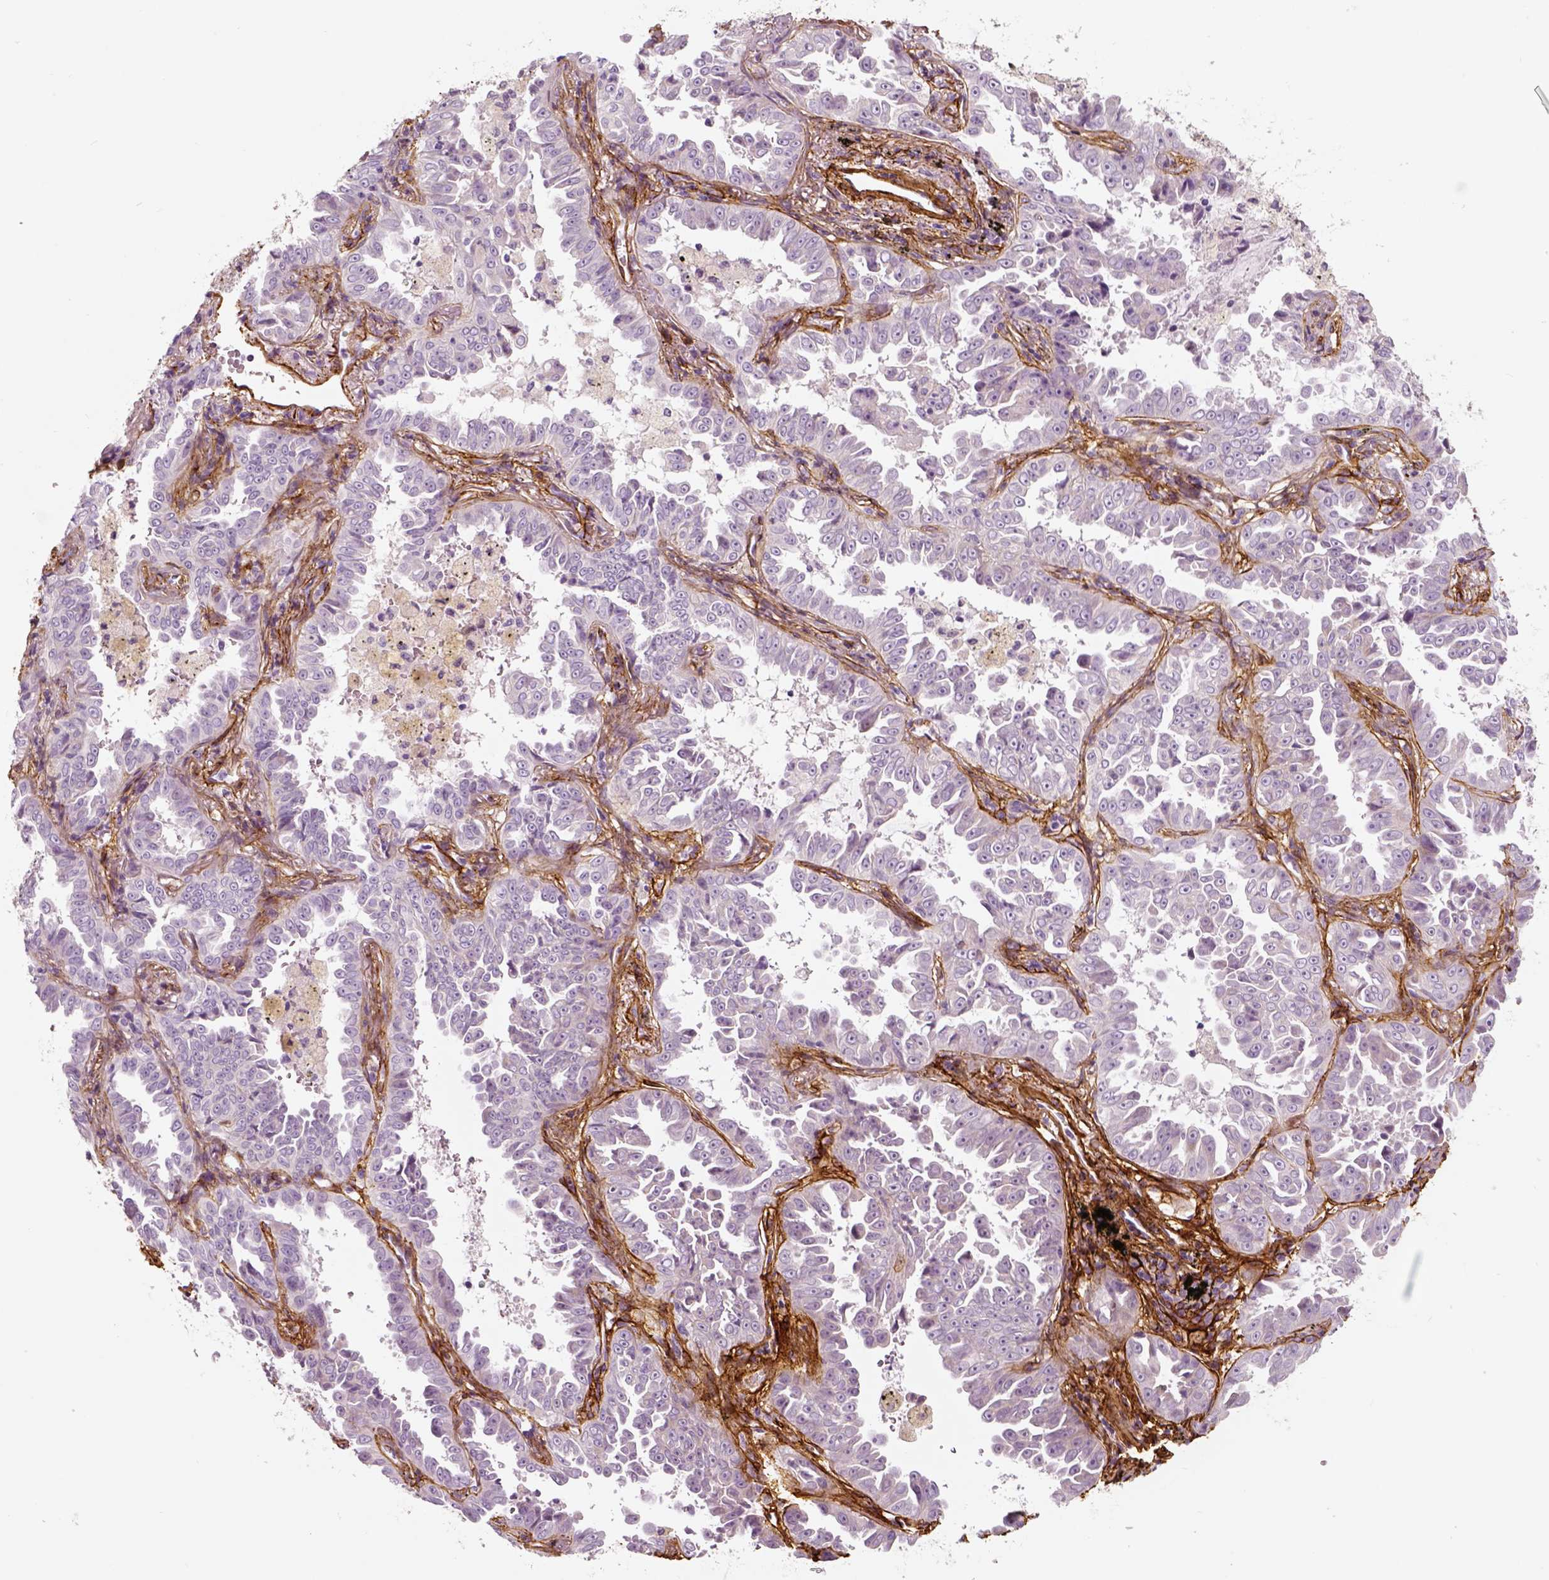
{"staining": {"intensity": "negative", "quantity": "none", "location": "none"}, "tissue": "lung cancer", "cell_type": "Tumor cells", "image_type": "cancer", "snomed": [{"axis": "morphology", "description": "Adenocarcinoma, NOS"}, {"axis": "topography", "description": "Lung"}], "caption": "This histopathology image is of lung adenocarcinoma stained with immunohistochemistry (IHC) to label a protein in brown with the nuclei are counter-stained blue. There is no positivity in tumor cells. (DAB (3,3'-diaminobenzidine) IHC, high magnification).", "gene": "COL6A2", "patient": {"sex": "female", "age": 52}}